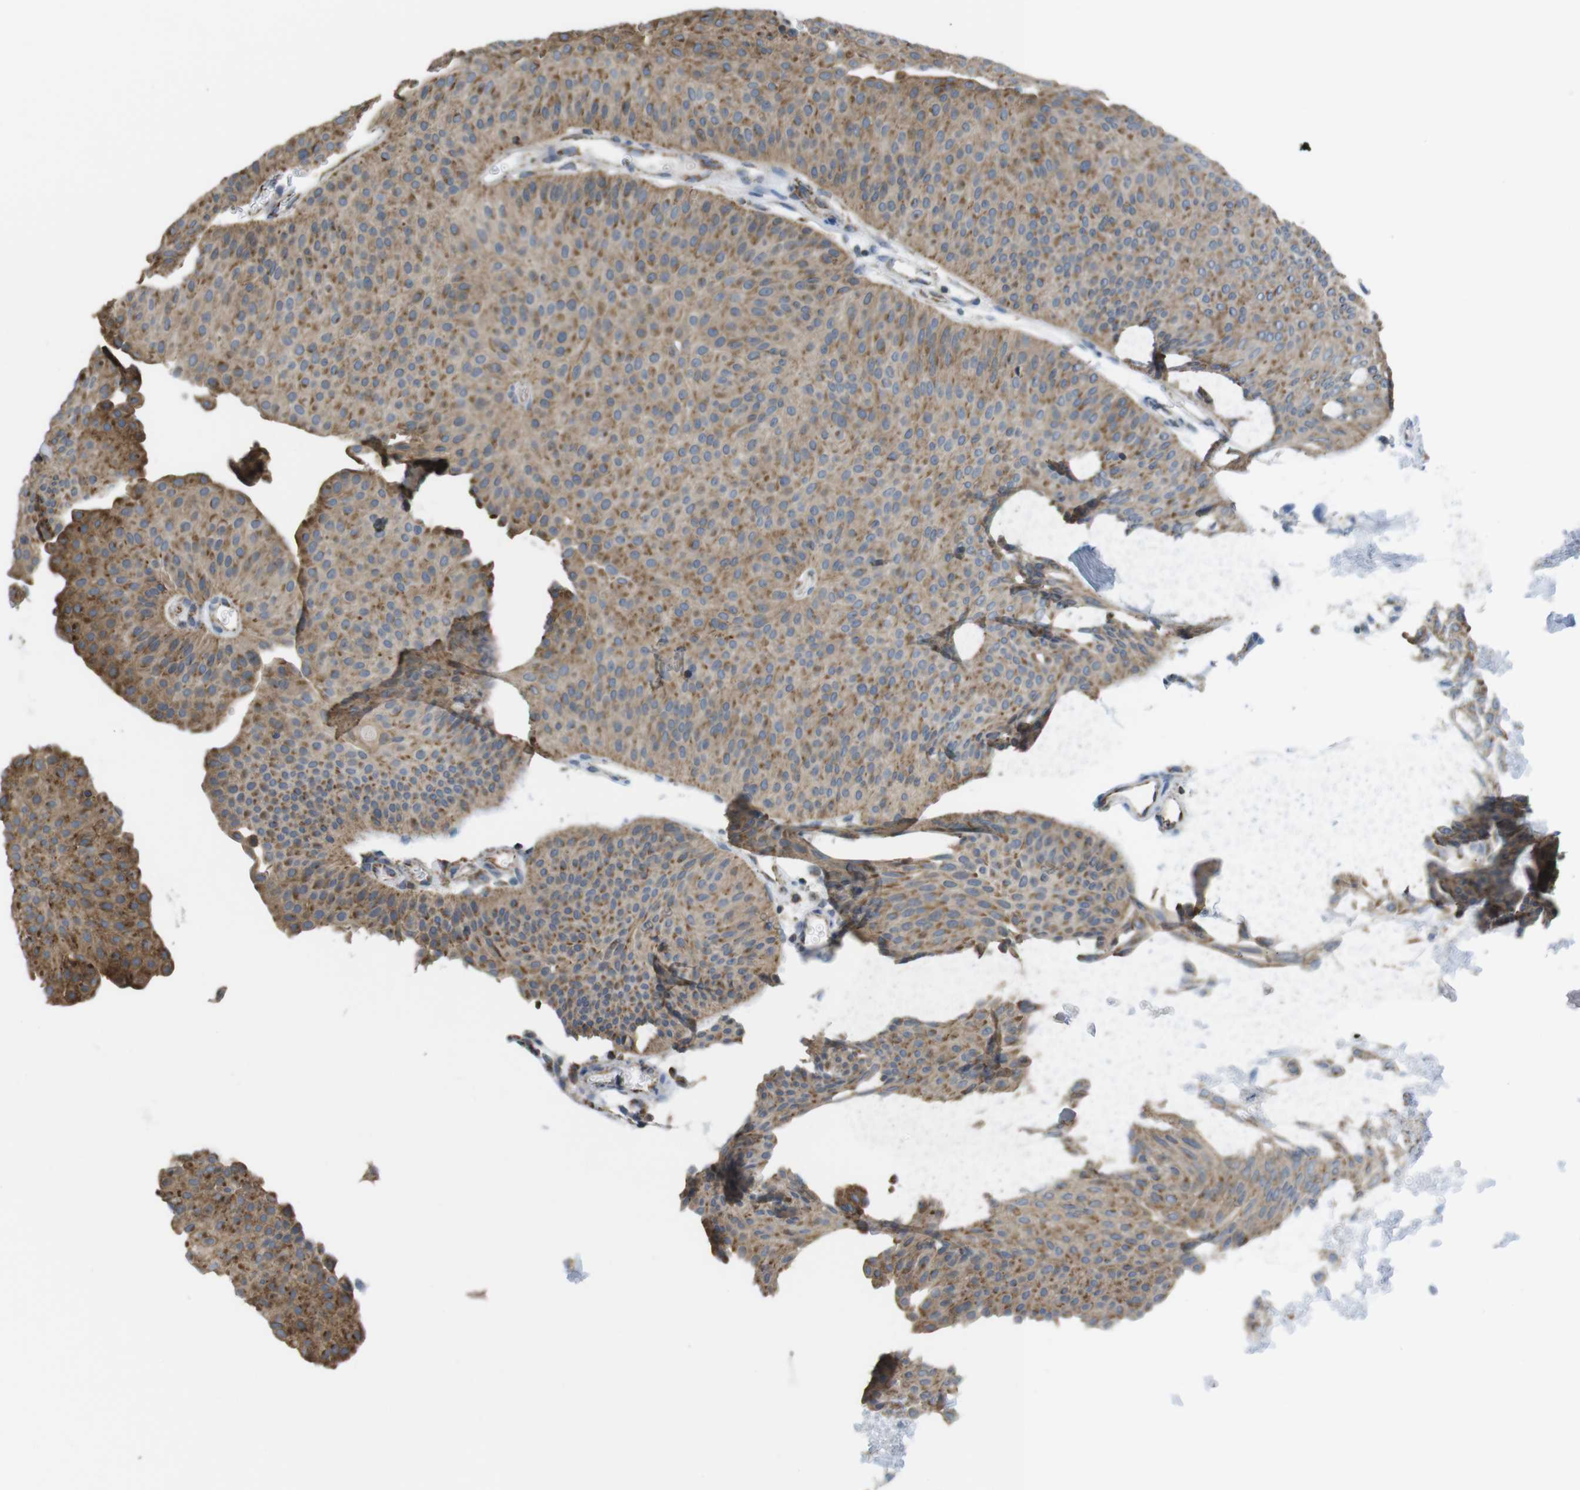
{"staining": {"intensity": "moderate", "quantity": ">75%", "location": "cytoplasmic/membranous"}, "tissue": "urothelial cancer", "cell_type": "Tumor cells", "image_type": "cancer", "snomed": [{"axis": "morphology", "description": "Urothelial carcinoma, Low grade"}, {"axis": "topography", "description": "Urinary bladder"}], "caption": "Human urothelial carcinoma (low-grade) stained with a brown dye shows moderate cytoplasmic/membranous positive positivity in approximately >75% of tumor cells.", "gene": "GRIK2", "patient": {"sex": "female", "age": 60}}